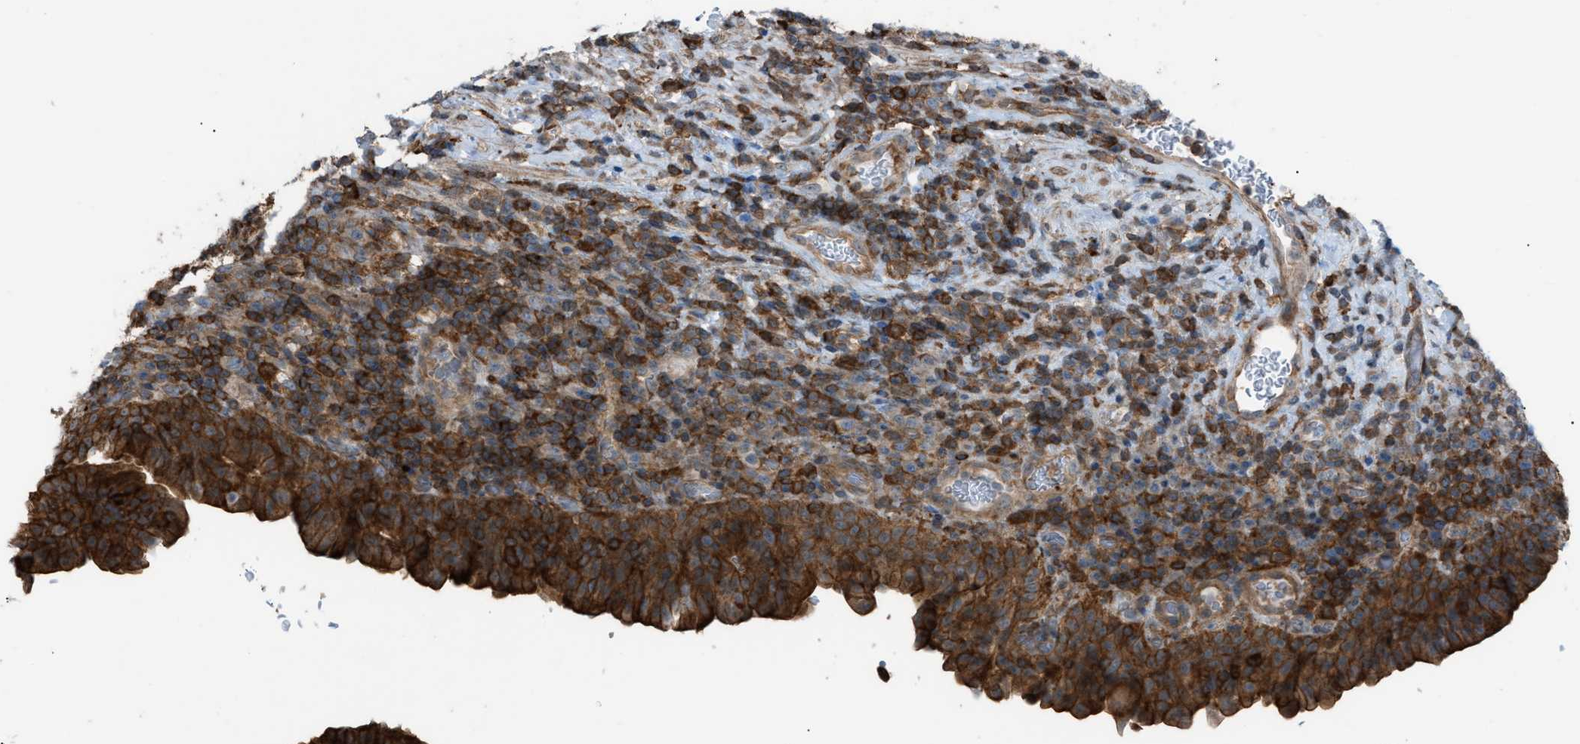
{"staining": {"intensity": "strong", "quantity": ">75%", "location": "cytoplasmic/membranous"}, "tissue": "urothelial cancer", "cell_type": "Tumor cells", "image_type": "cancer", "snomed": [{"axis": "morphology", "description": "Urothelial carcinoma, Low grade"}, {"axis": "topography", "description": "Urinary bladder"}], "caption": "Immunohistochemical staining of urothelial cancer displays high levels of strong cytoplasmic/membranous staining in approximately >75% of tumor cells. Nuclei are stained in blue.", "gene": "DYRK1A", "patient": {"sex": "female", "age": 75}}